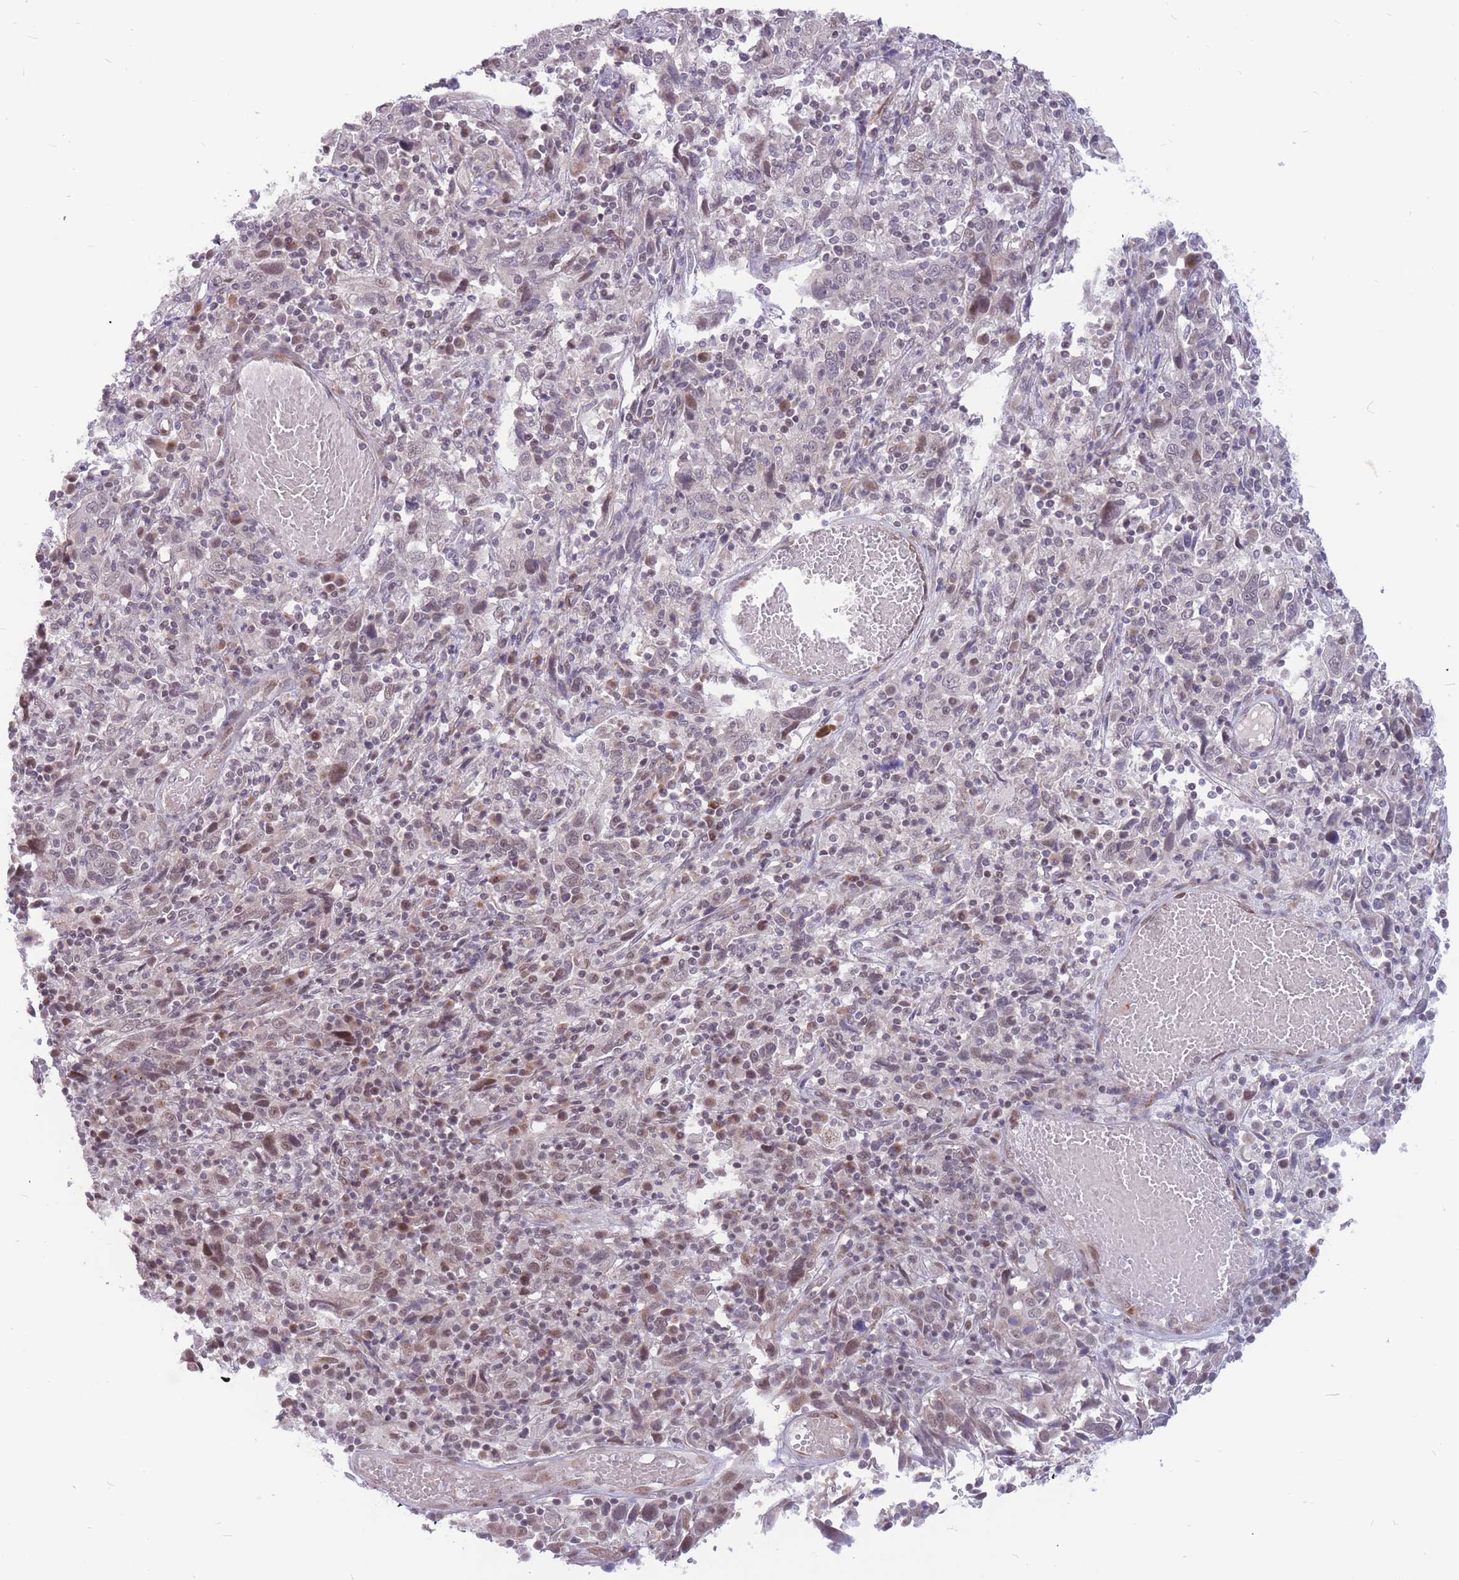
{"staining": {"intensity": "weak", "quantity": "<25%", "location": "nuclear"}, "tissue": "cervical cancer", "cell_type": "Tumor cells", "image_type": "cancer", "snomed": [{"axis": "morphology", "description": "Squamous cell carcinoma, NOS"}, {"axis": "topography", "description": "Cervix"}], "caption": "Immunohistochemistry of cervical cancer reveals no expression in tumor cells.", "gene": "ADD2", "patient": {"sex": "female", "age": 46}}